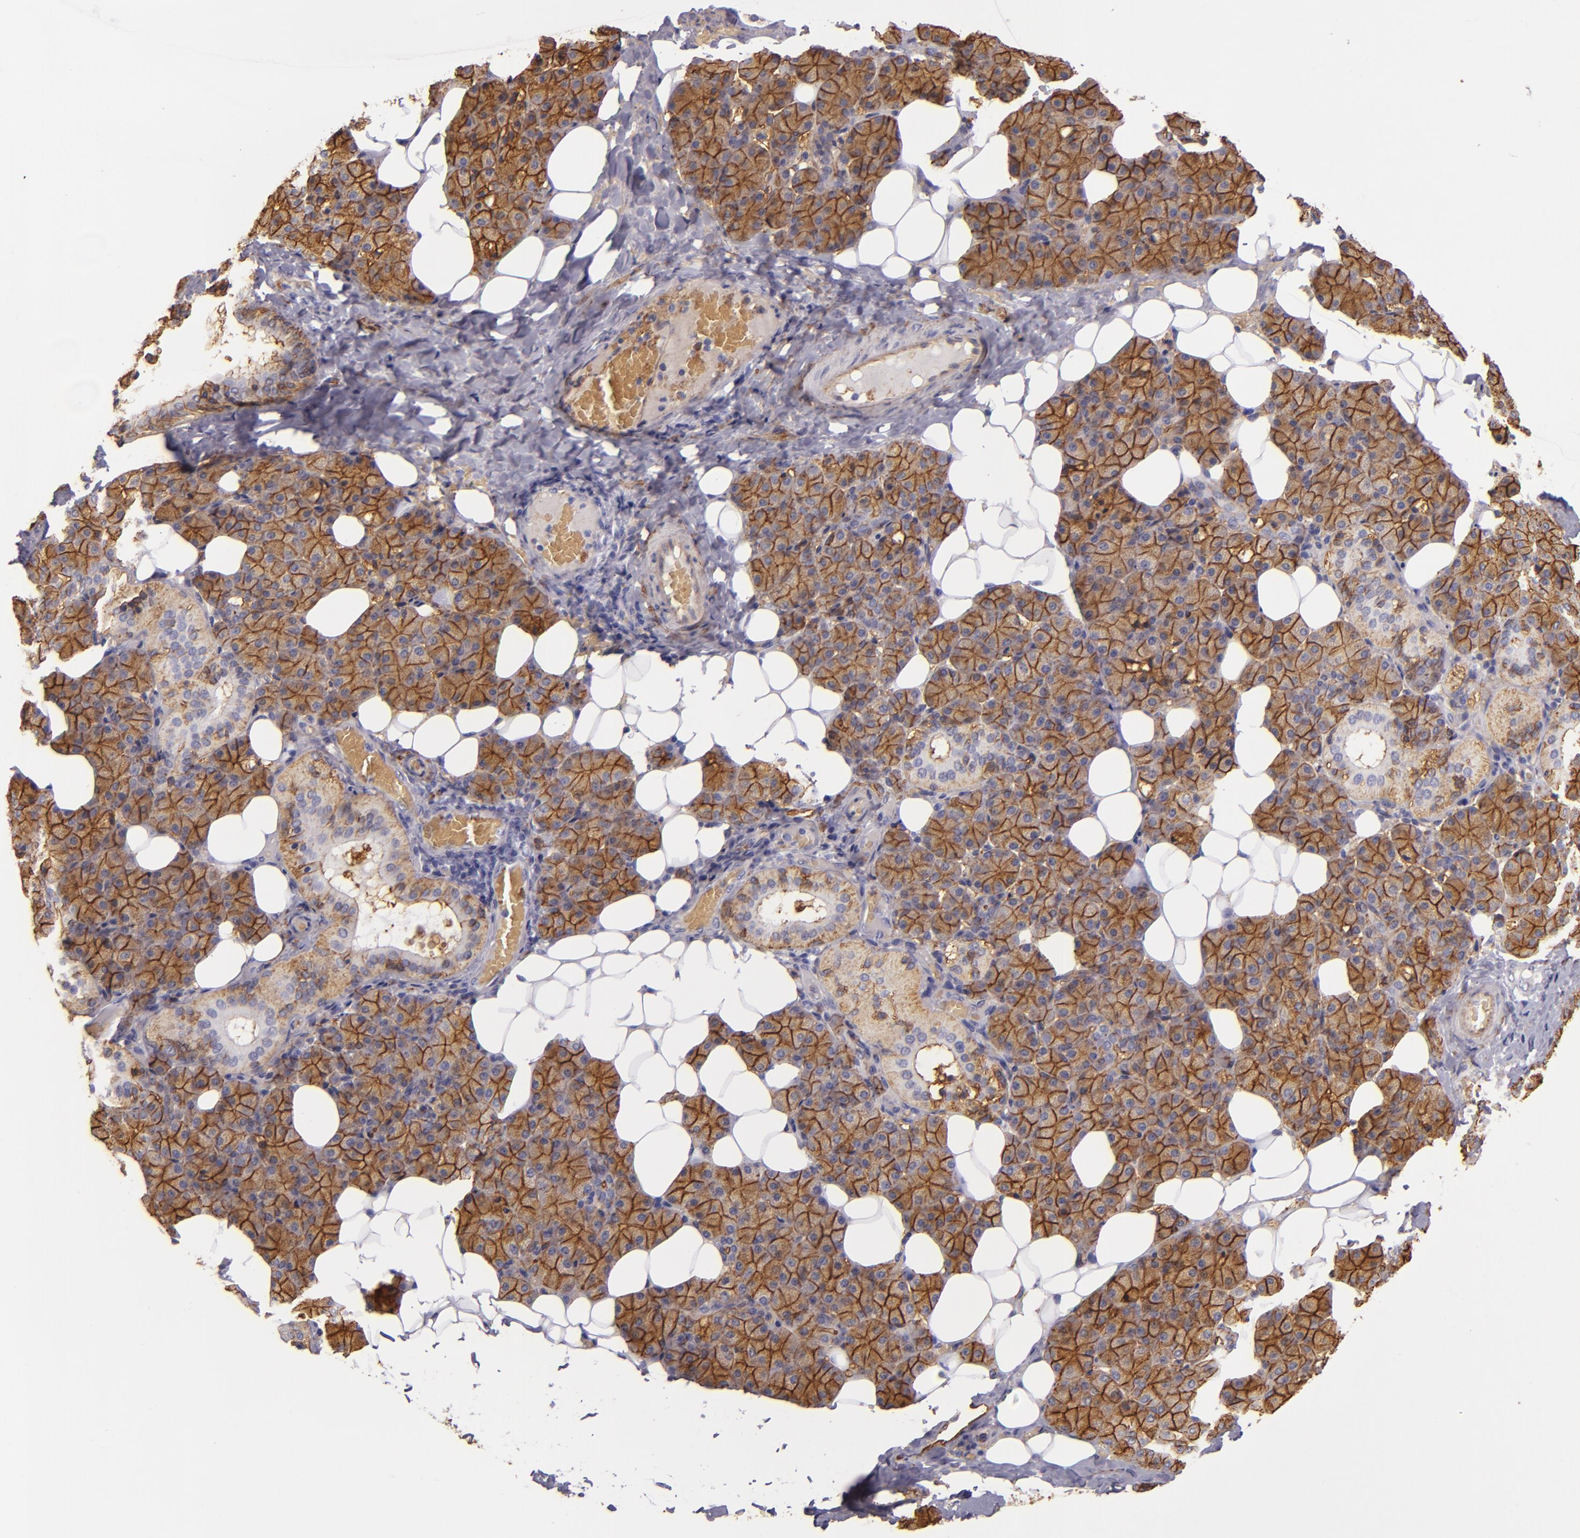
{"staining": {"intensity": "strong", "quantity": ">75%", "location": "cytoplasmic/membranous"}, "tissue": "salivary gland", "cell_type": "Glandular cells", "image_type": "normal", "snomed": [{"axis": "morphology", "description": "Normal tissue, NOS"}, {"axis": "topography", "description": "Lymph node"}, {"axis": "topography", "description": "Salivary gland"}], "caption": "Brown immunohistochemical staining in benign human salivary gland demonstrates strong cytoplasmic/membranous expression in about >75% of glandular cells. The protein is stained brown, and the nuclei are stained in blue (DAB IHC with brightfield microscopy, high magnification).", "gene": "CD9", "patient": {"sex": "male", "age": 8}}